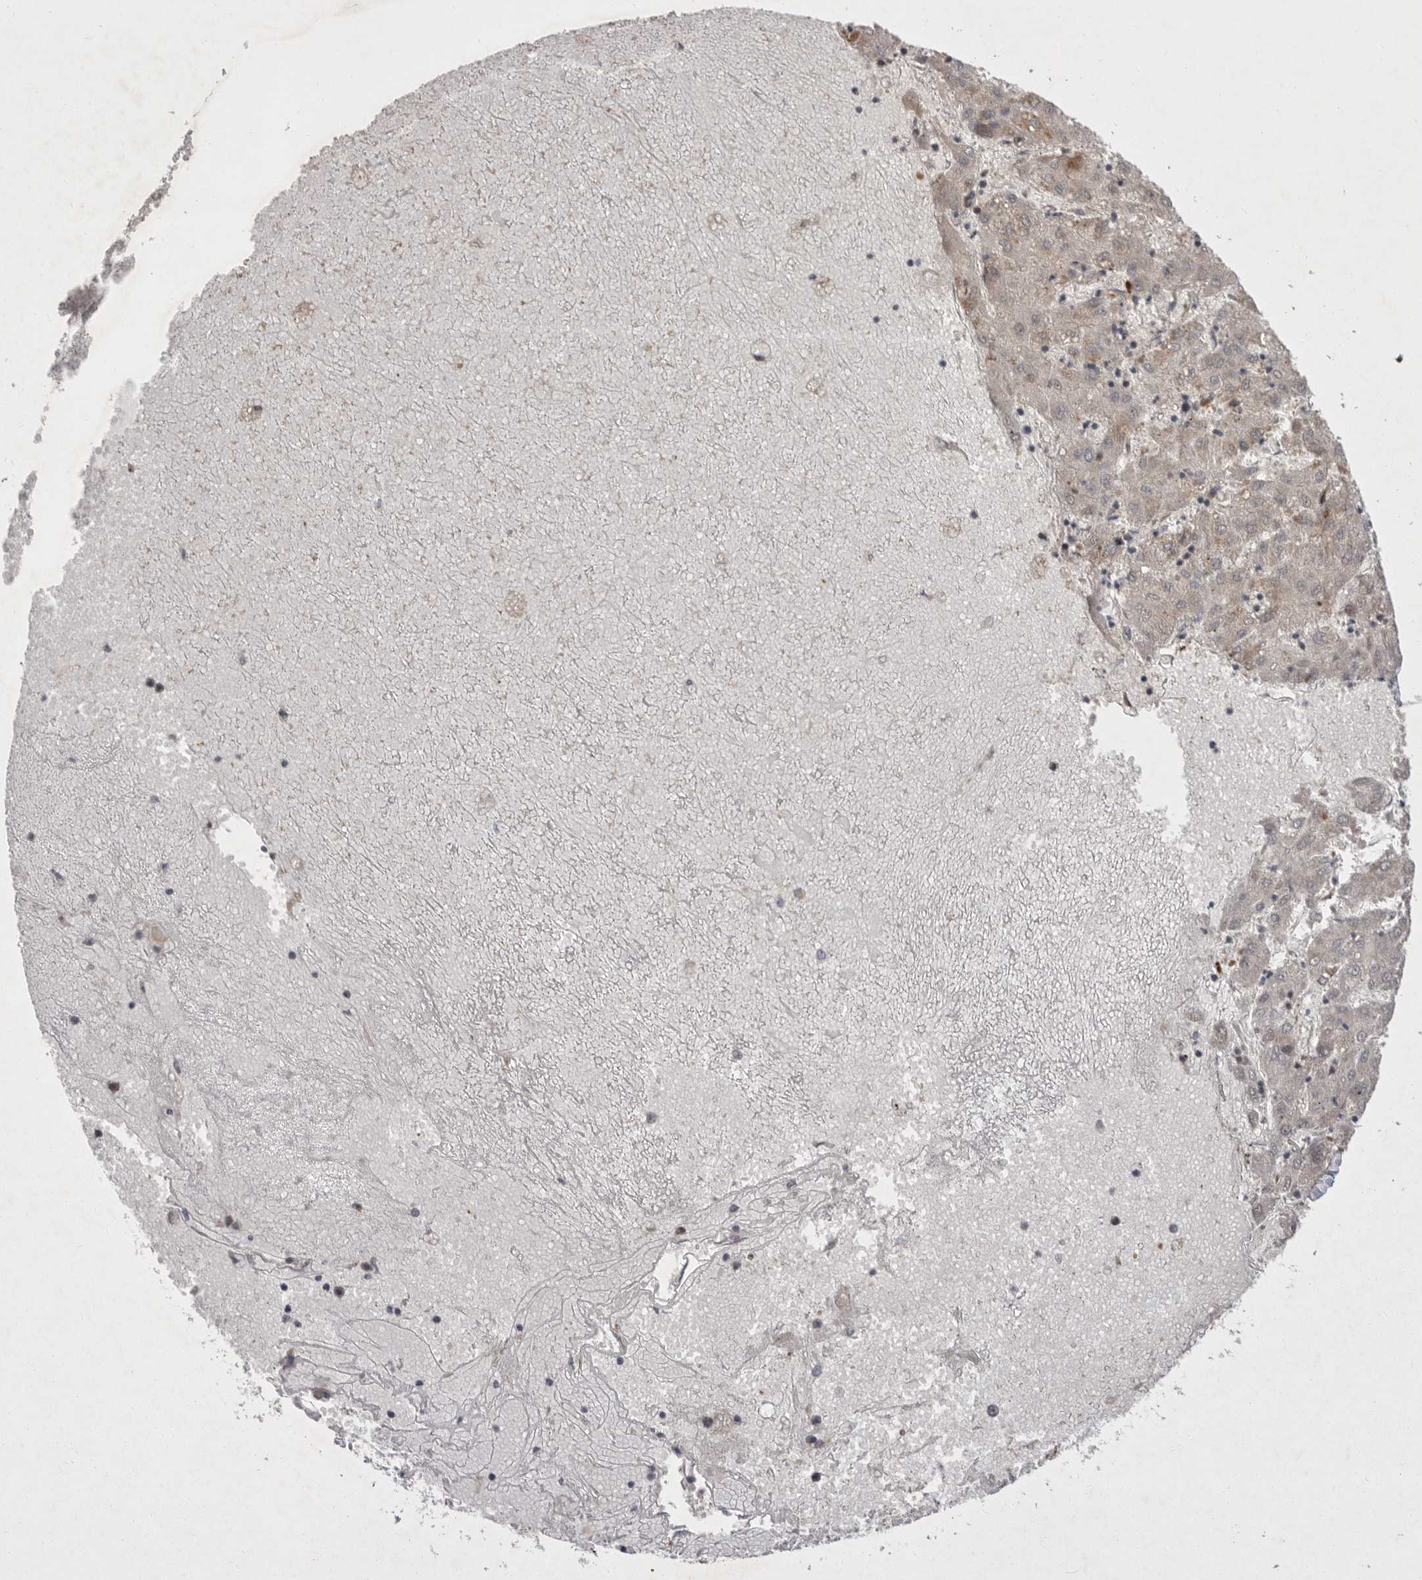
{"staining": {"intensity": "weak", "quantity": "25%-75%", "location": "cytoplasmic/membranous"}, "tissue": "liver cancer", "cell_type": "Tumor cells", "image_type": "cancer", "snomed": [{"axis": "morphology", "description": "Carcinoma, Hepatocellular, NOS"}, {"axis": "topography", "description": "Liver"}], "caption": "High-power microscopy captured an IHC histopathology image of hepatocellular carcinoma (liver), revealing weak cytoplasmic/membranous positivity in approximately 25%-75% of tumor cells.", "gene": "KYAT3", "patient": {"sex": "male", "age": 72}}